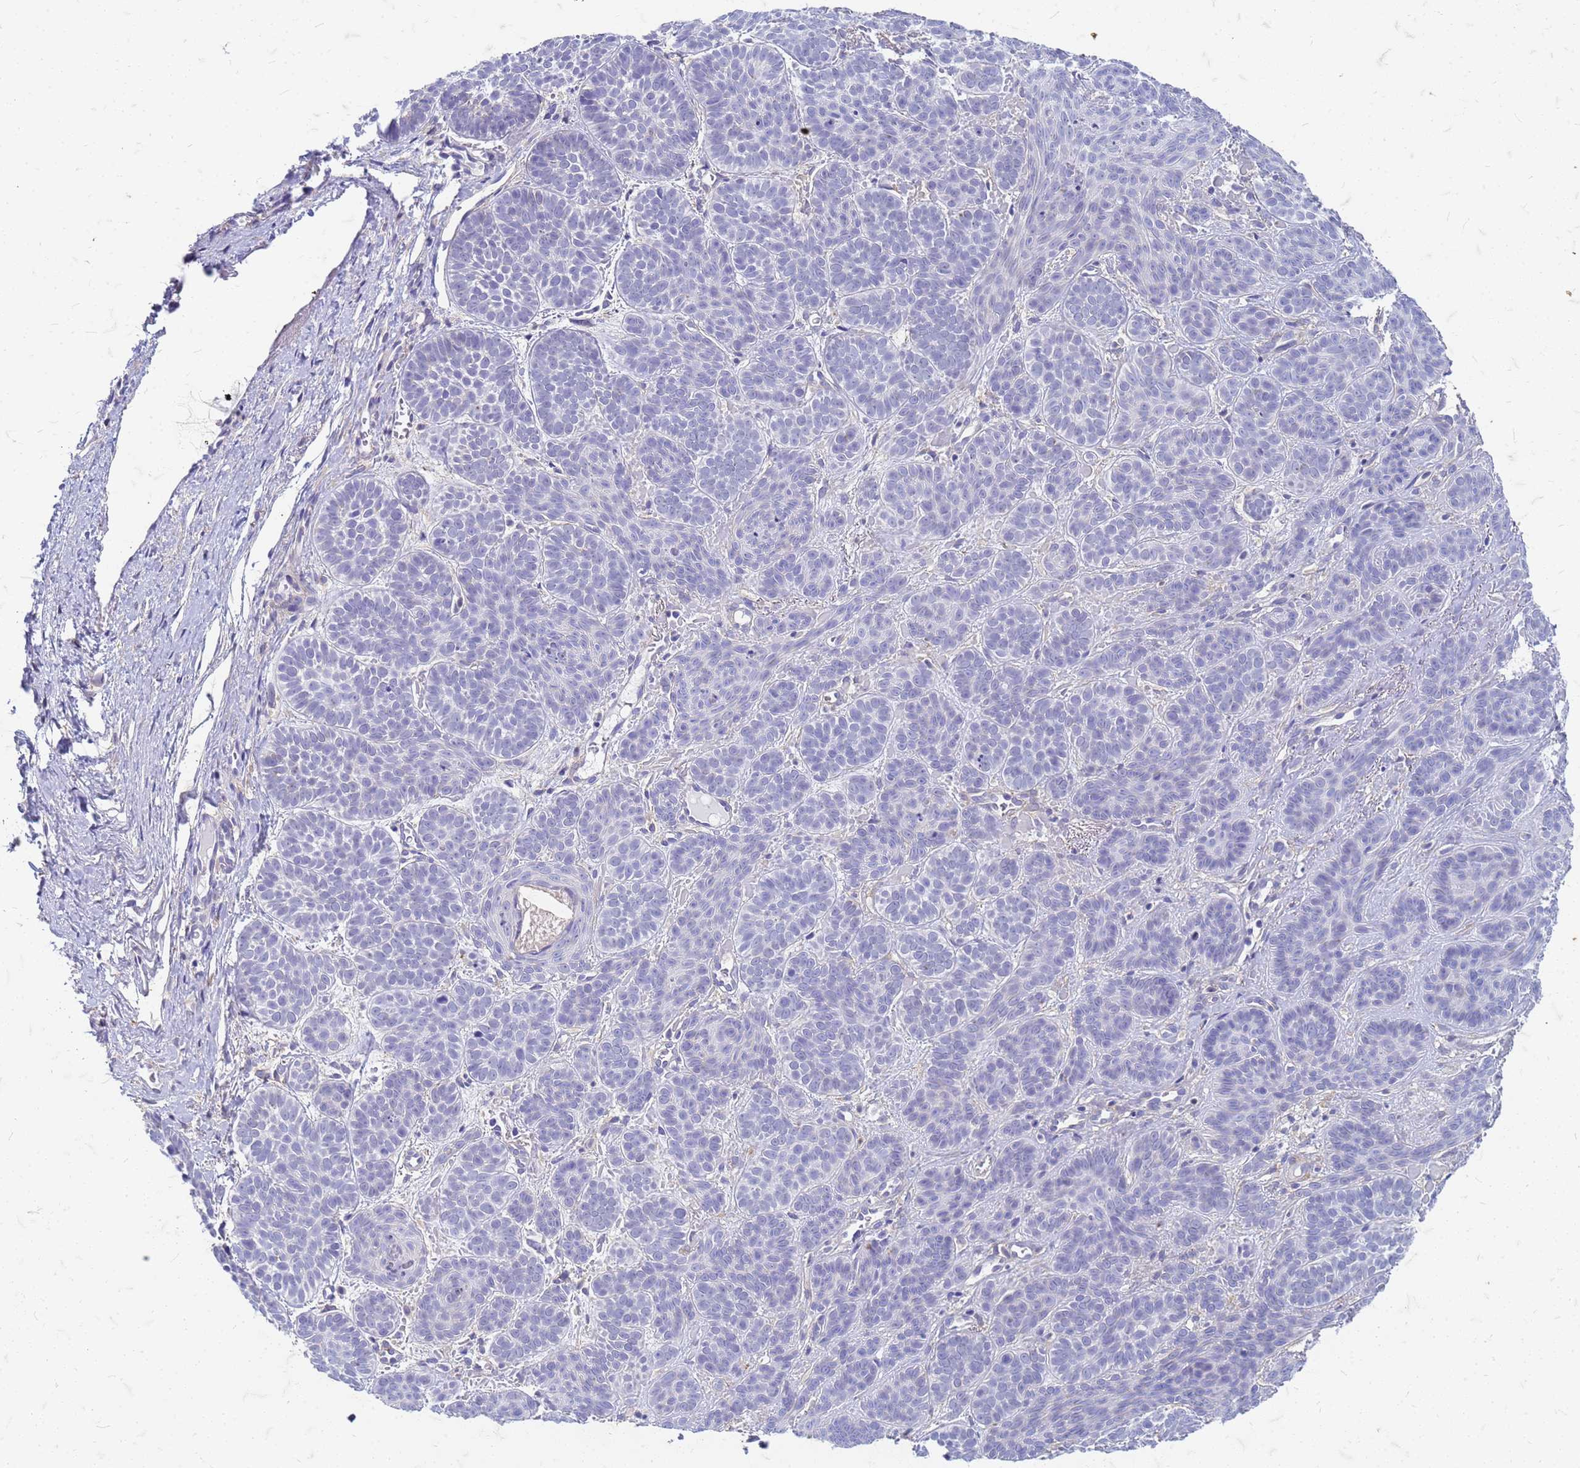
{"staining": {"intensity": "negative", "quantity": "none", "location": "none"}, "tissue": "skin cancer", "cell_type": "Tumor cells", "image_type": "cancer", "snomed": [{"axis": "morphology", "description": "Basal cell carcinoma"}, {"axis": "topography", "description": "Skin"}], "caption": "DAB (3,3'-diaminobenzidine) immunohistochemical staining of skin basal cell carcinoma demonstrates no significant expression in tumor cells.", "gene": "TRIM64B", "patient": {"sex": "male", "age": 85}}